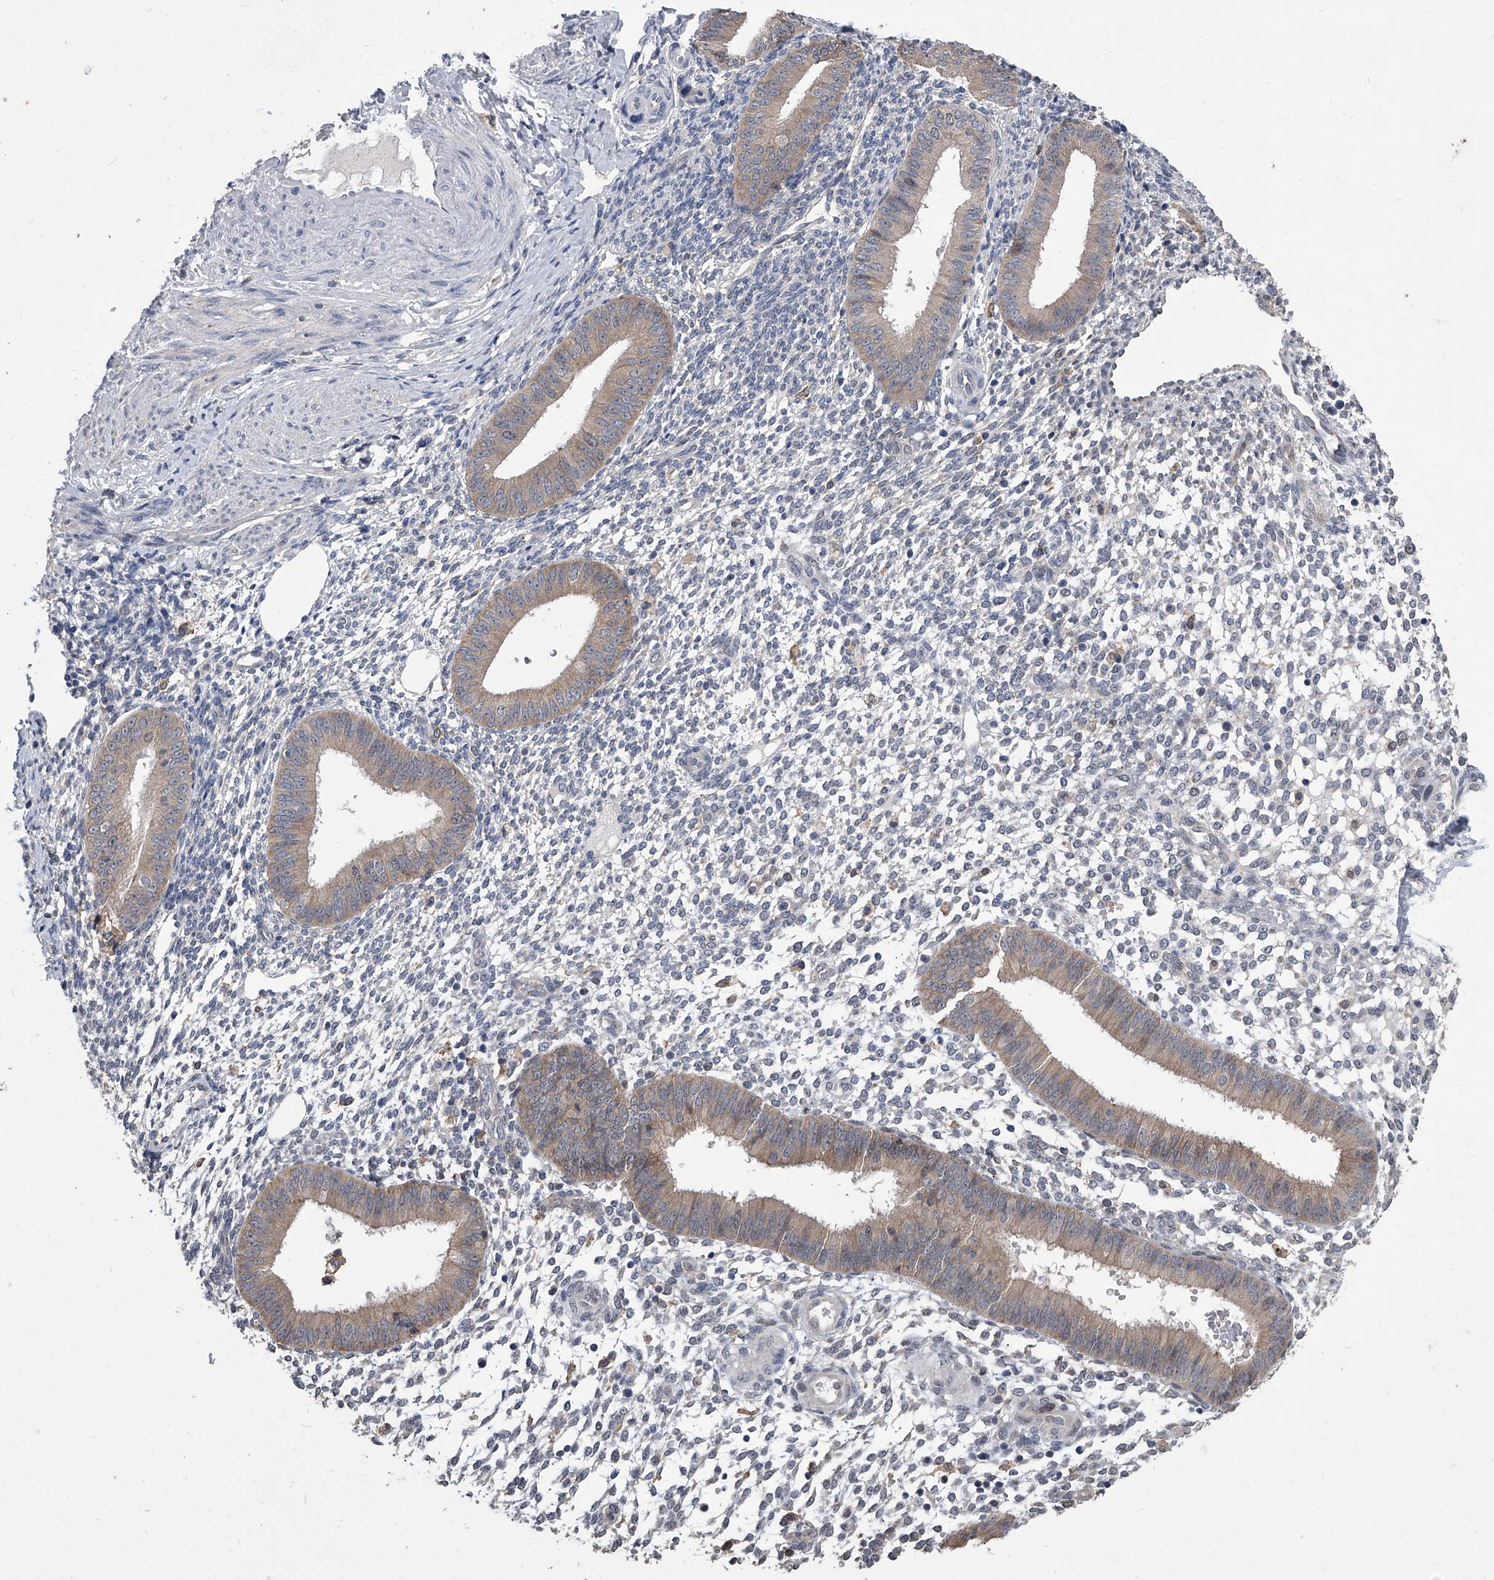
{"staining": {"intensity": "negative", "quantity": "none", "location": "none"}, "tissue": "endometrium", "cell_type": "Cells in endometrial stroma", "image_type": "normal", "snomed": [{"axis": "morphology", "description": "Normal tissue, NOS"}, {"axis": "topography", "description": "Uterus"}, {"axis": "topography", "description": "Endometrium"}], "caption": "Endometrium stained for a protein using immunohistochemistry (IHC) exhibits no positivity cells in endometrial stroma.", "gene": "MAP4K3", "patient": {"sex": "female", "age": 48}}